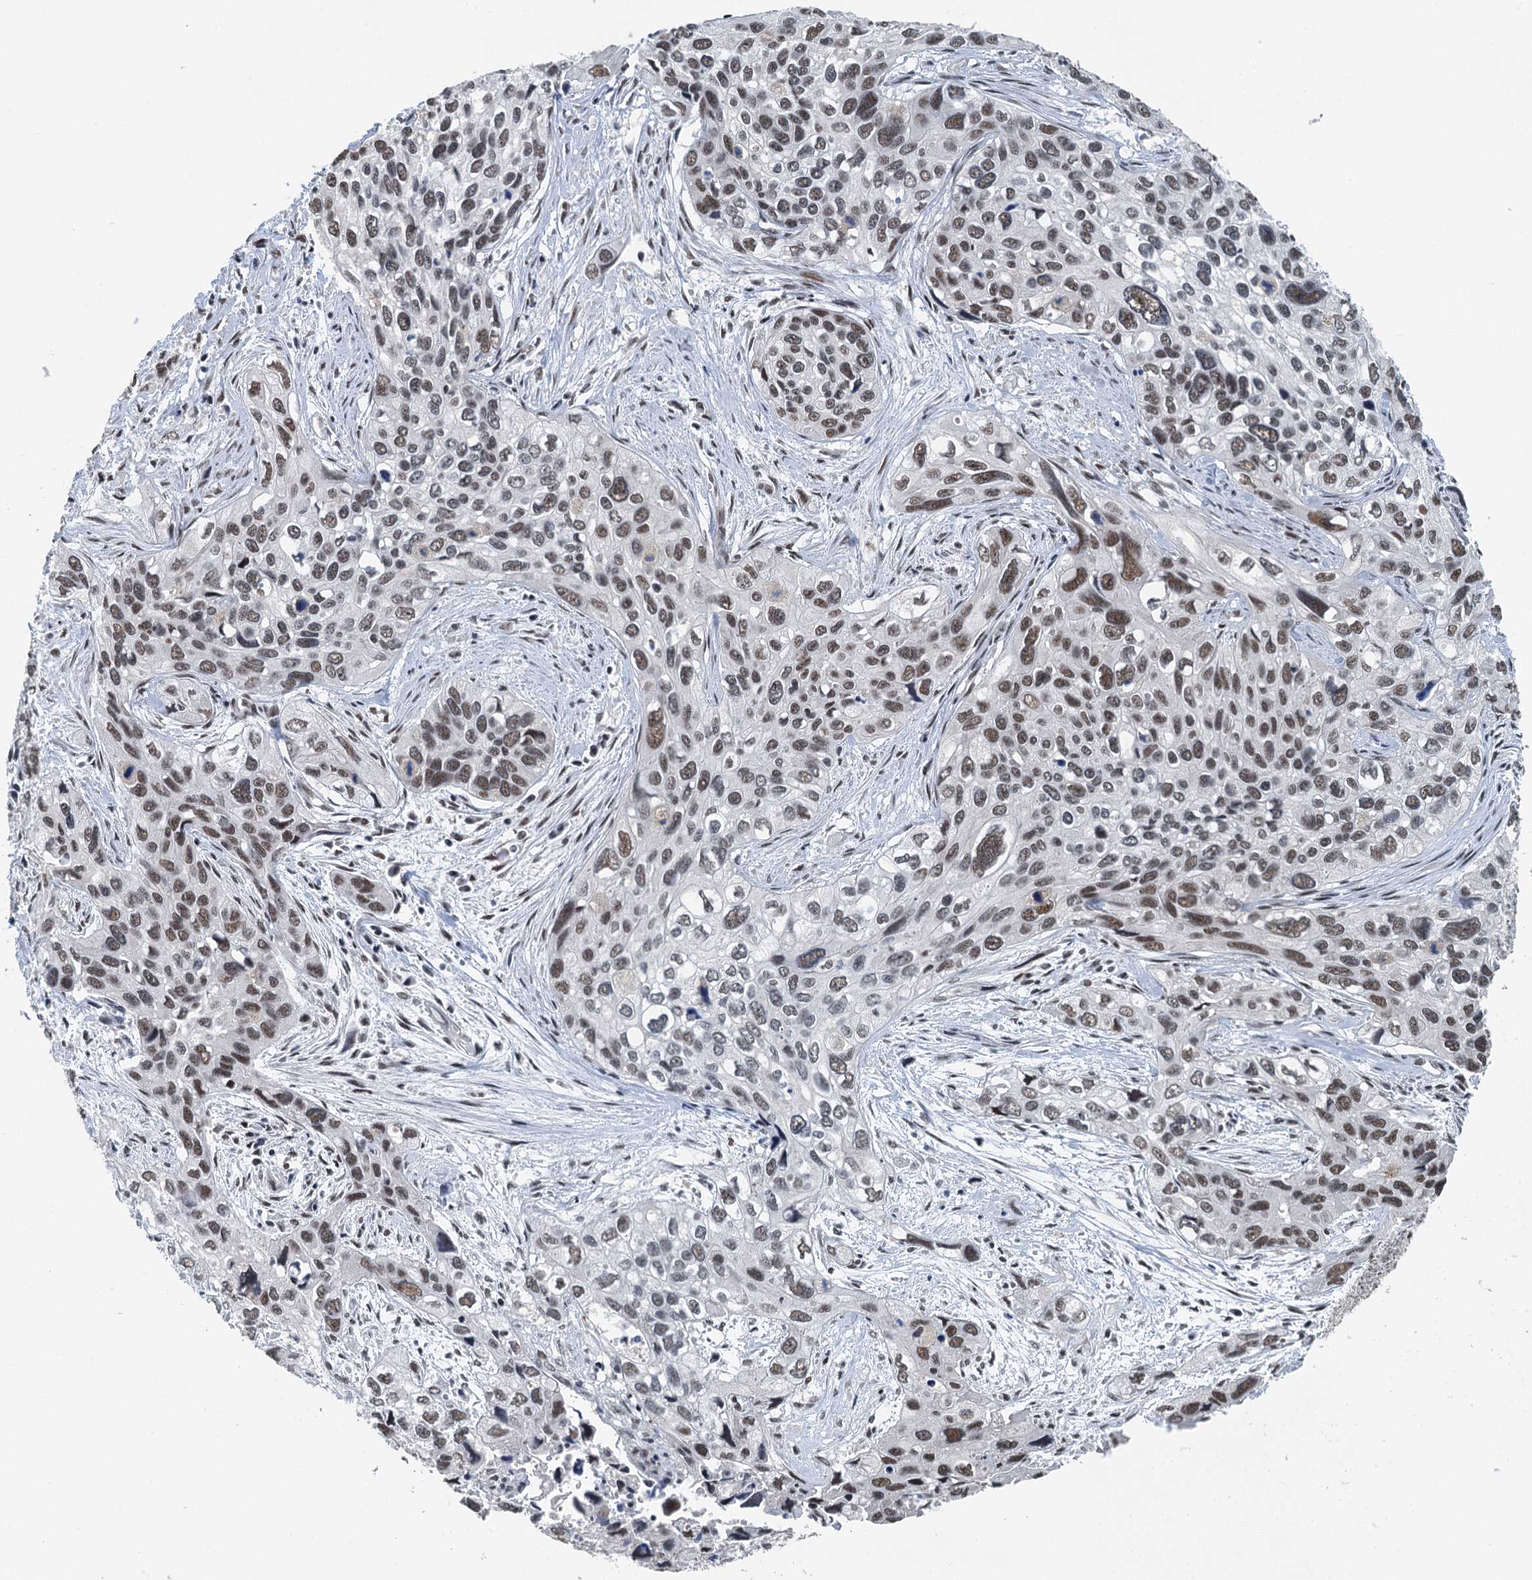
{"staining": {"intensity": "moderate", "quantity": "25%-75%", "location": "nuclear"}, "tissue": "cervical cancer", "cell_type": "Tumor cells", "image_type": "cancer", "snomed": [{"axis": "morphology", "description": "Squamous cell carcinoma, NOS"}, {"axis": "topography", "description": "Cervix"}], "caption": "This micrograph demonstrates immunohistochemistry staining of cervical cancer (squamous cell carcinoma), with medium moderate nuclear staining in approximately 25%-75% of tumor cells.", "gene": "MTA3", "patient": {"sex": "female", "age": 55}}